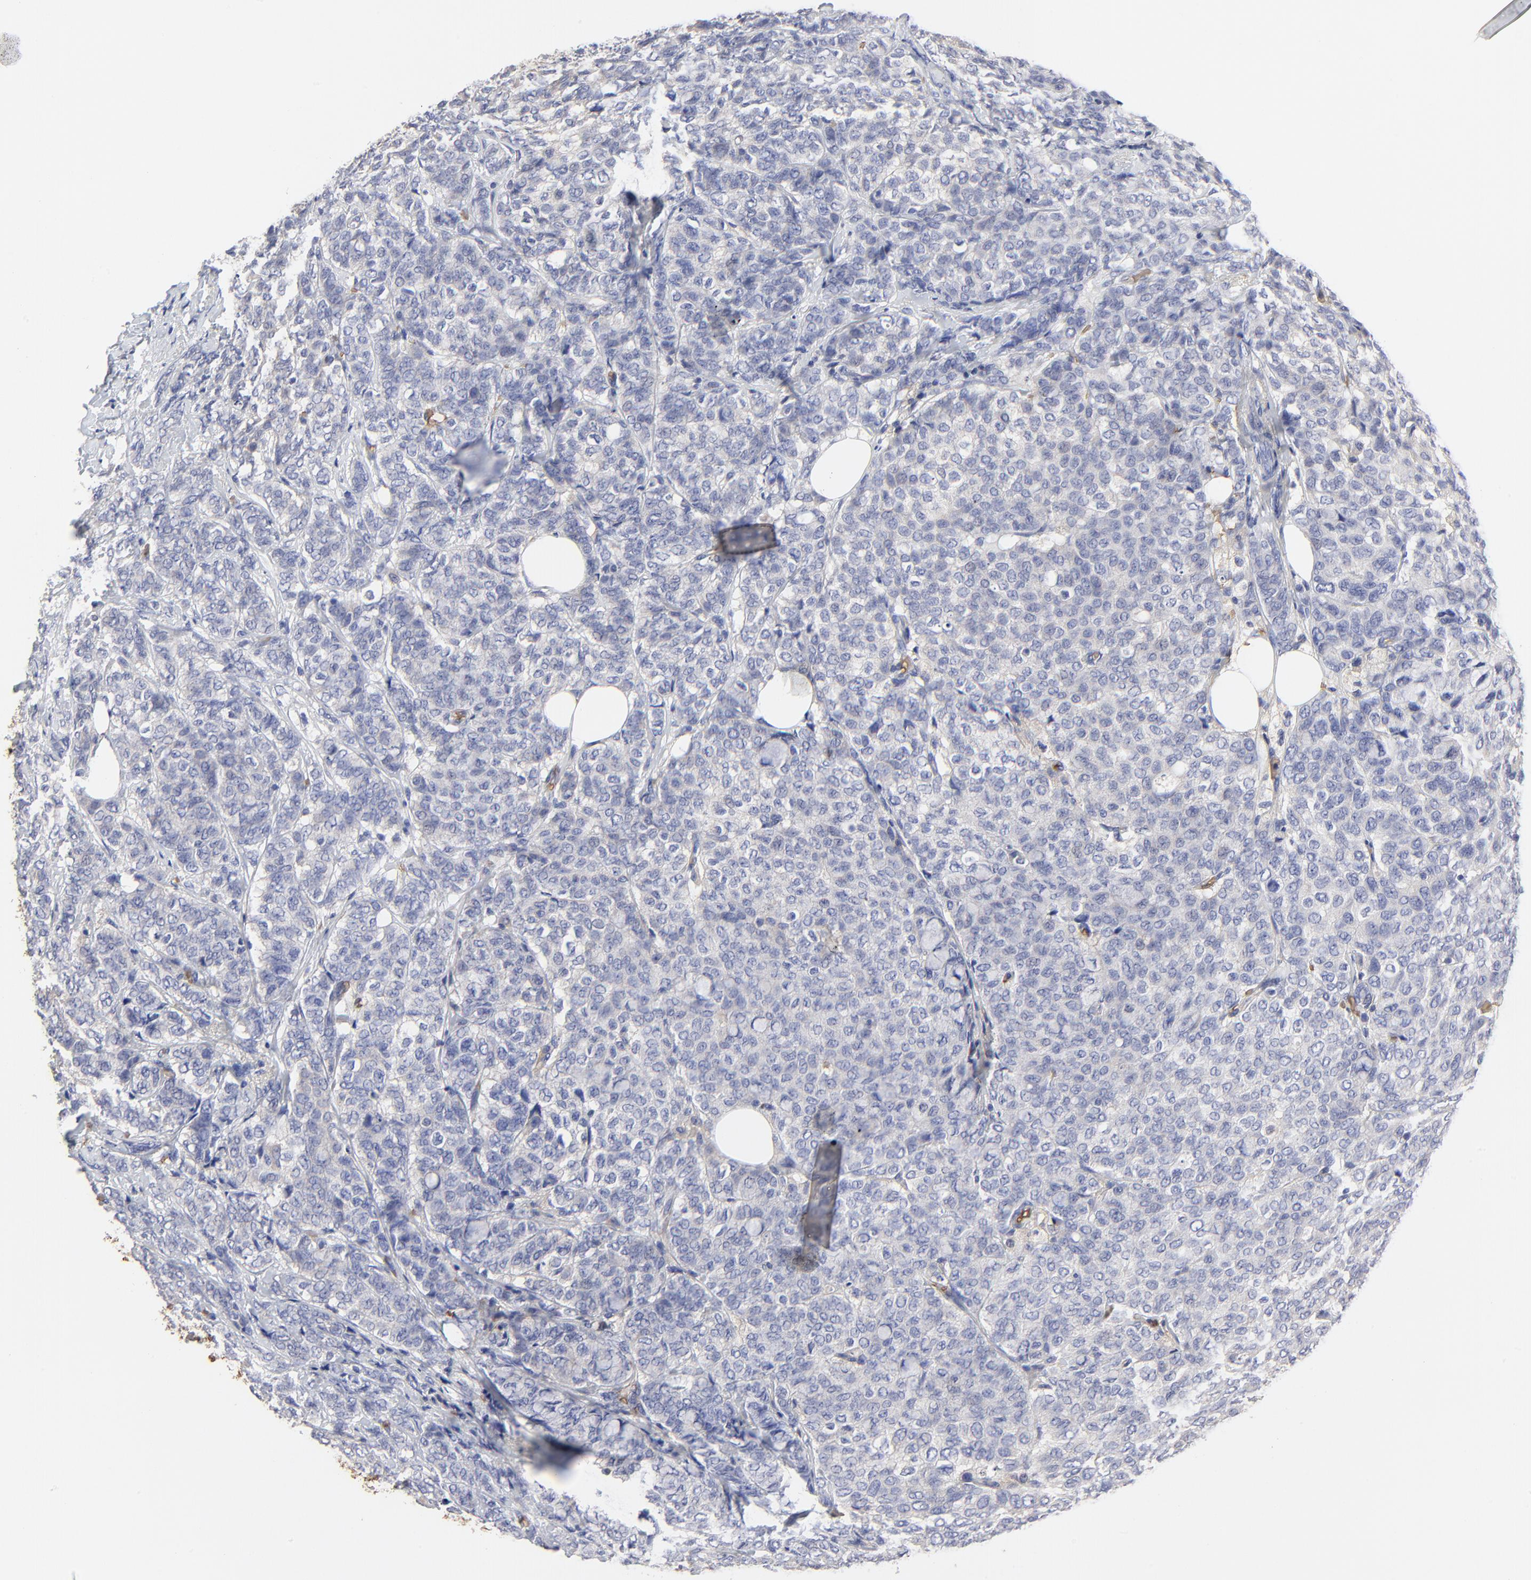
{"staining": {"intensity": "negative", "quantity": "none", "location": "none"}, "tissue": "breast cancer", "cell_type": "Tumor cells", "image_type": "cancer", "snomed": [{"axis": "morphology", "description": "Lobular carcinoma"}, {"axis": "topography", "description": "Breast"}], "caption": "Tumor cells are negative for brown protein staining in breast cancer. (Stains: DAB IHC with hematoxylin counter stain, Microscopy: brightfield microscopy at high magnification).", "gene": "PAG1", "patient": {"sex": "female", "age": 60}}